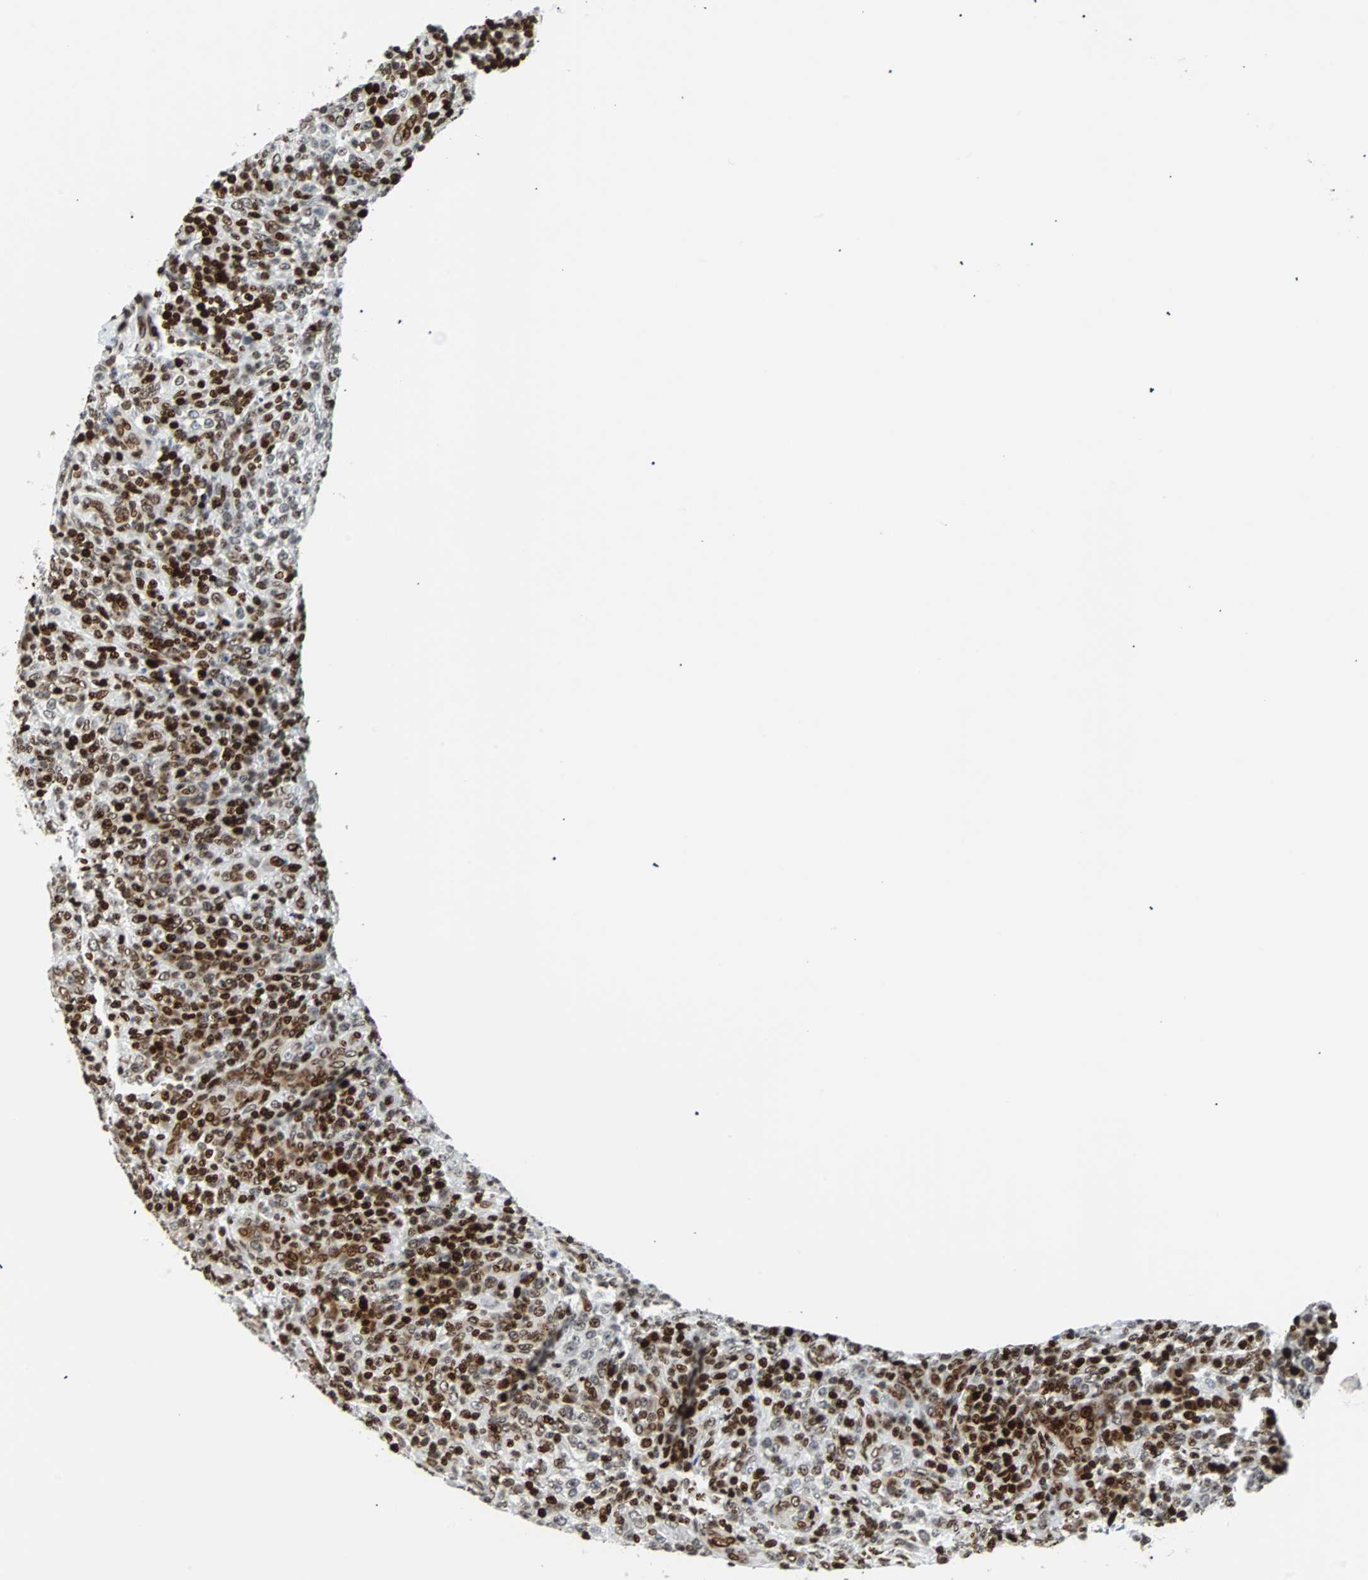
{"staining": {"intensity": "strong", "quantity": "25%-75%", "location": "nuclear"}, "tissue": "lymphoma", "cell_type": "Tumor cells", "image_type": "cancer", "snomed": [{"axis": "morphology", "description": "Malignant lymphoma, non-Hodgkin's type, High grade"}, {"axis": "topography", "description": "Lymph node"}], "caption": "Immunohistochemical staining of lymphoma reveals high levels of strong nuclear protein positivity in about 25%-75% of tumor cells.", "gene": "ZNF131", "patient": {"sex": "female", "age": 76}}